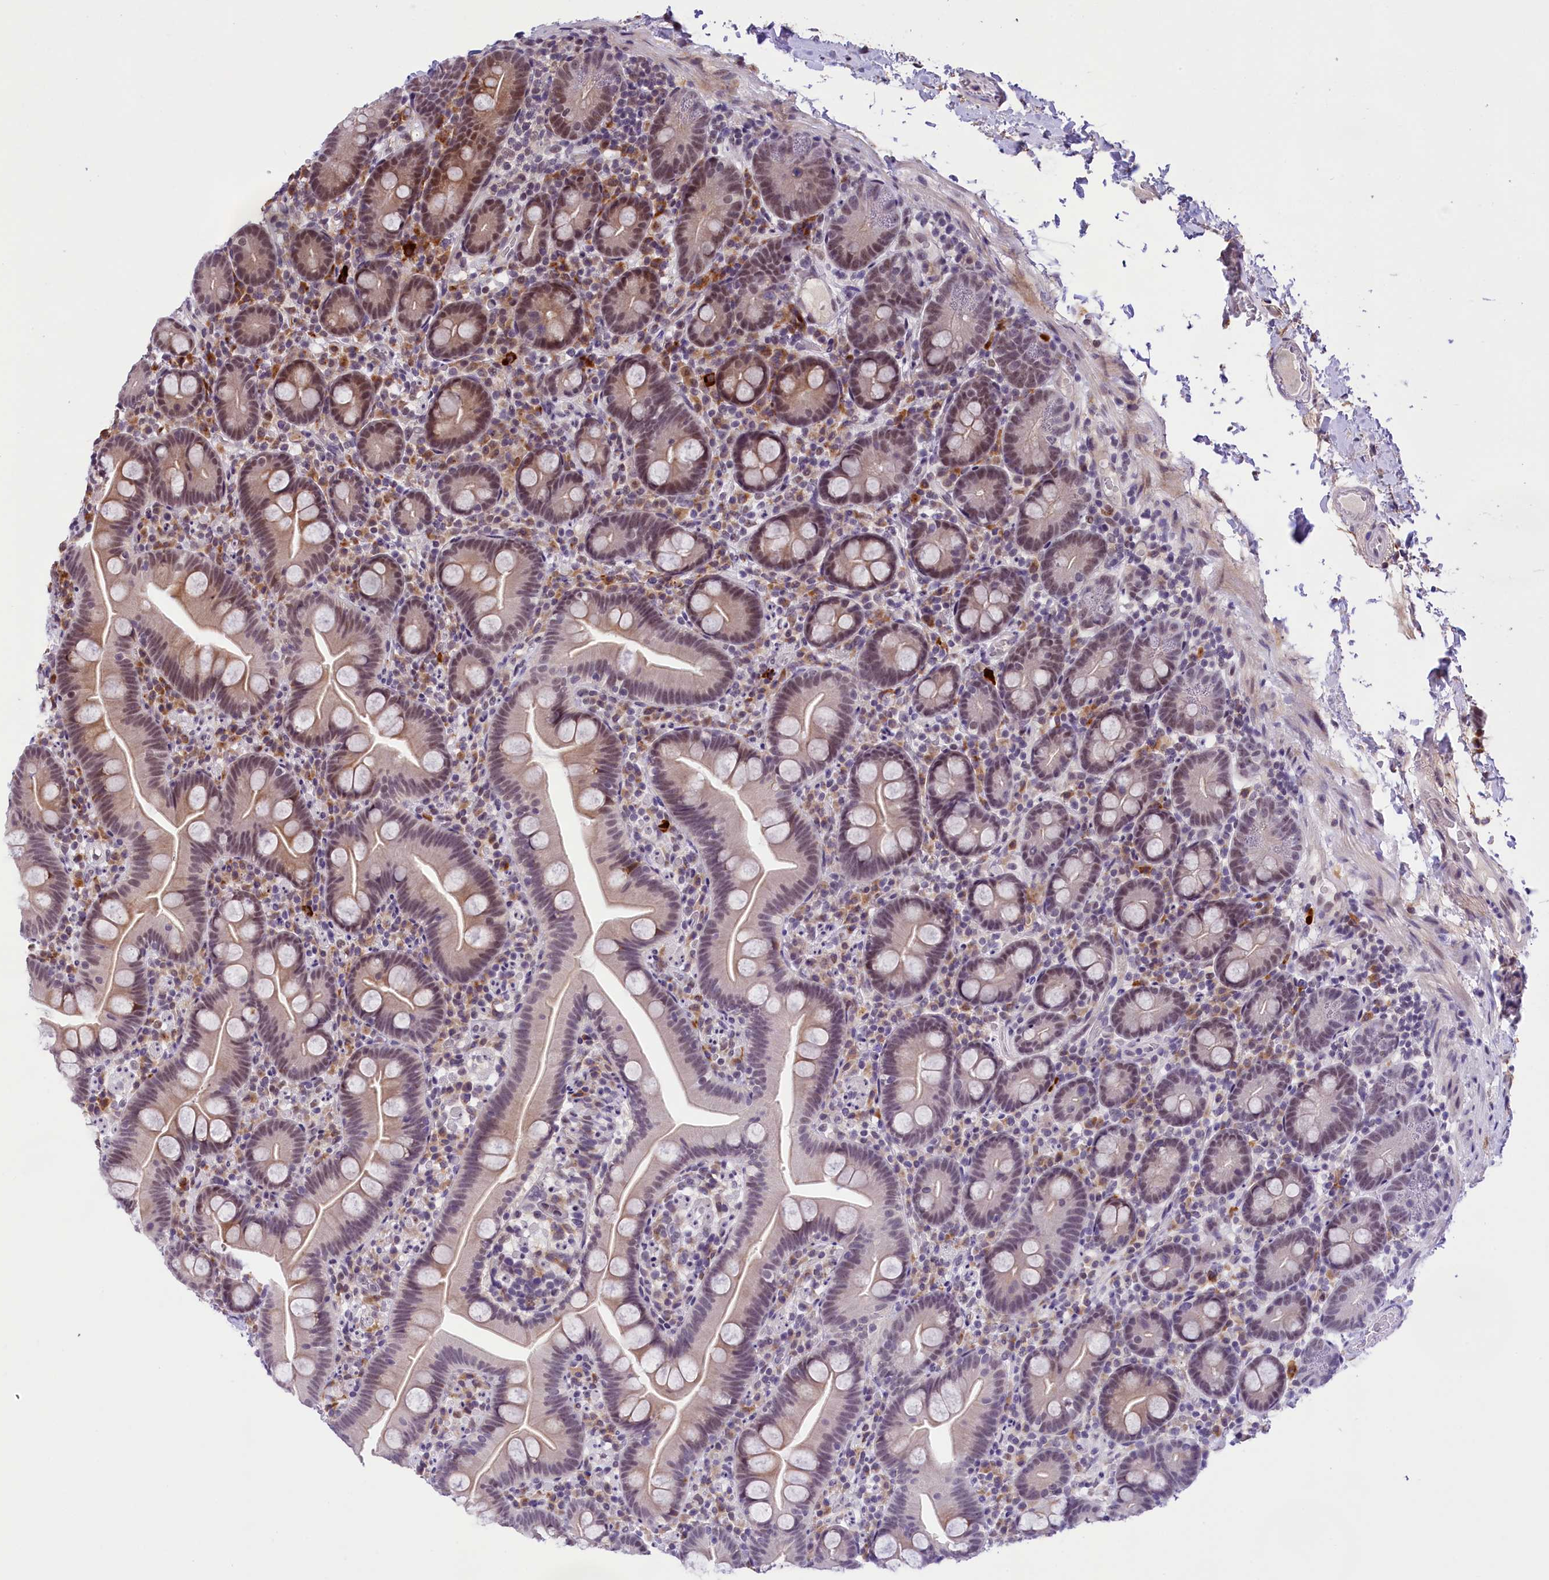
{"staining": {"intensity": "moderate", "quantity": "<25%", "location": "cytoplasmic/membranous,nuclear"}, "tissue": "small intestine", "cell_type": "Glandular cells", "image_type": "normal", "snomed": [{"axis": "morphology", "description": "Normal tissue, NOS"}, {"axis": "topography", "description": "Small intestine"}], "caption": "Brown immunohistochemical staining in normal human small intestine reveals moderate cytoplasmic/membranous,nuclear positivity in approximately <25% of glandular cells.", "gene": "FBXO45", "patient": {"sex": "female", "age": 68}}